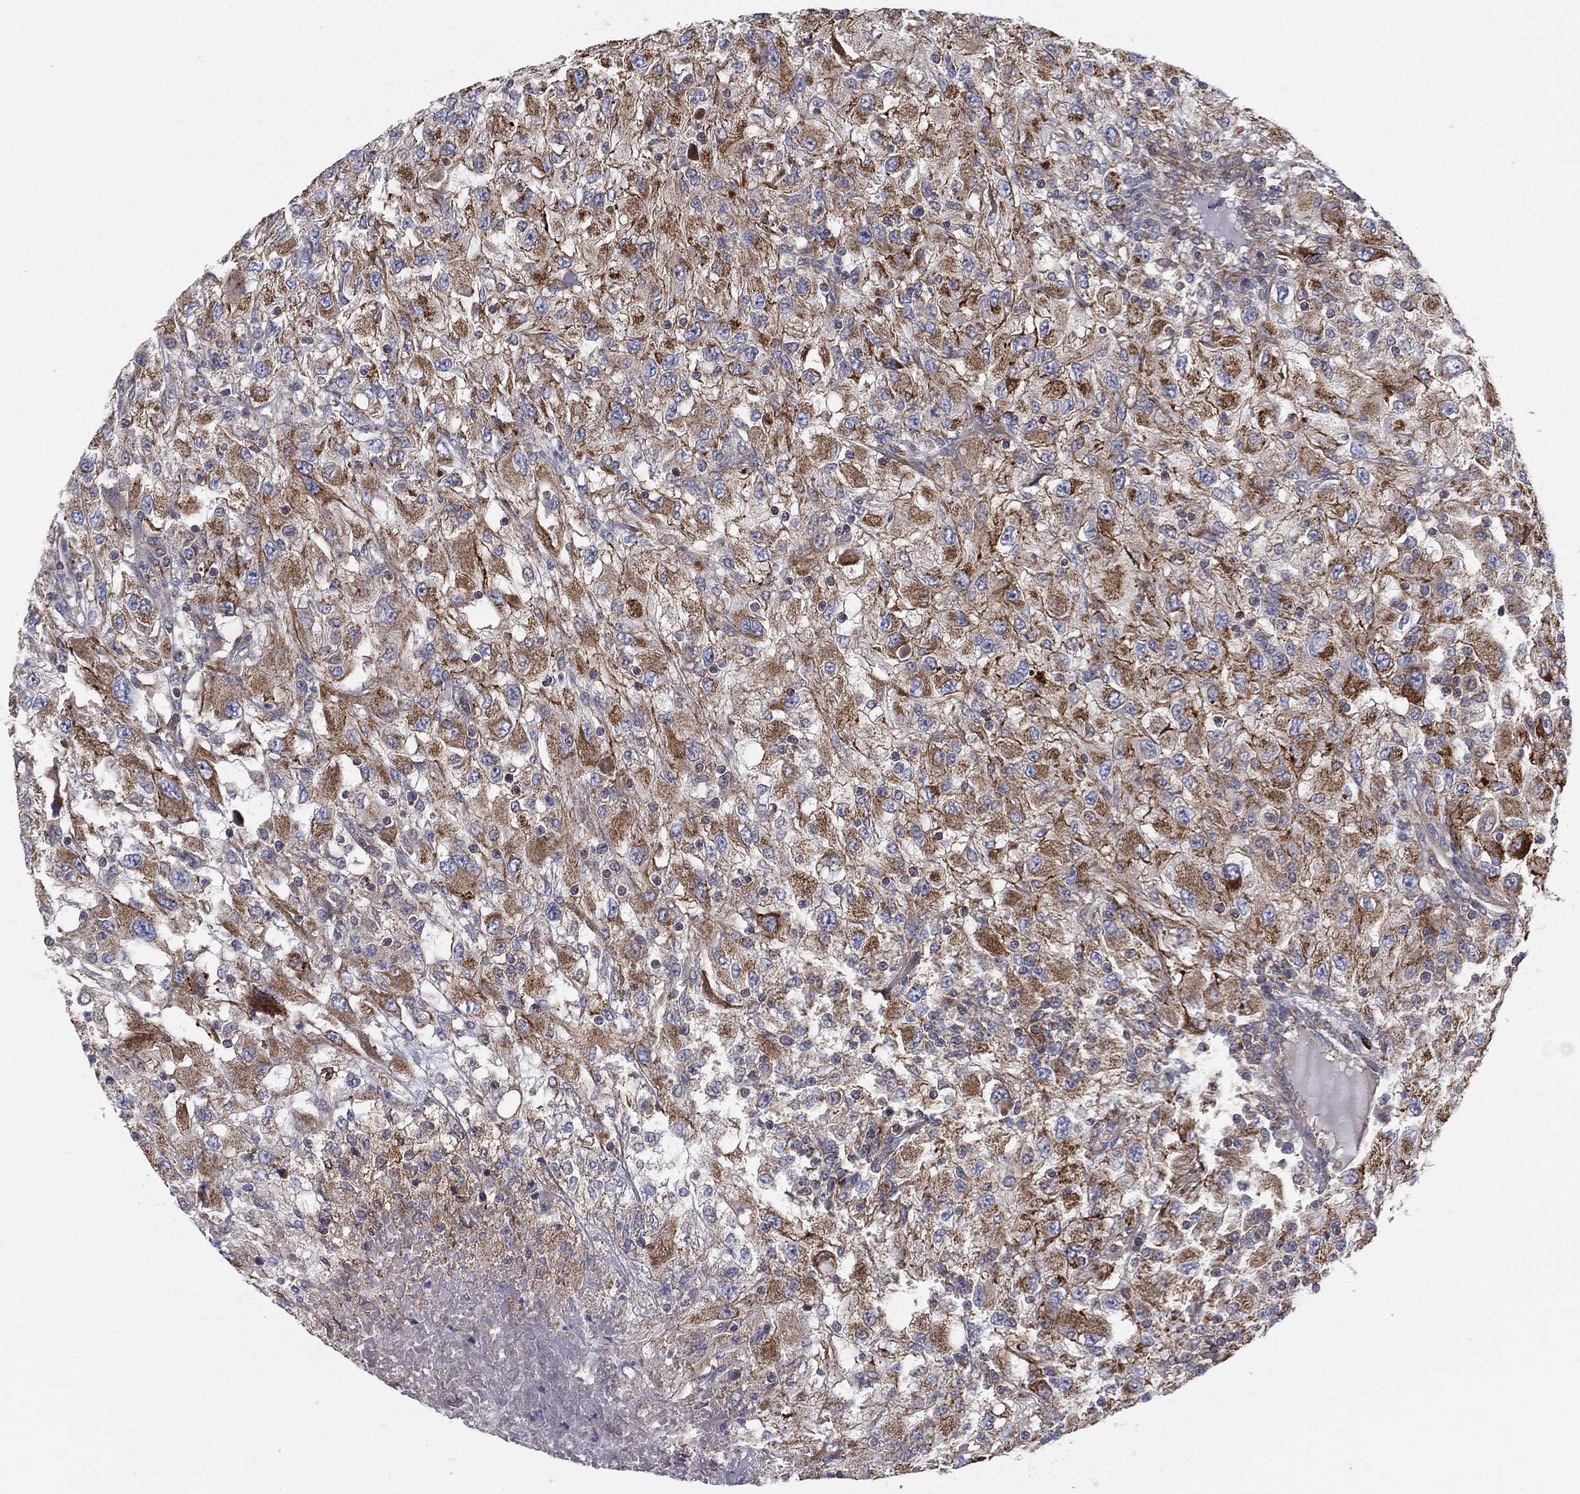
{"staining": {"intensity": "strong", "quantity": "25%-75%", "location": "cytoplasmic/membranous"}, "tissue": "renal cancer", "cell_type": "Tumor cells", "image_type": "cancer", "snomed": [{"axis": "morphology", "description": "Adenocarcinoma, NOS"}, {"axis": "topography", "description": "Kidney"}], "caption": "Adenocarcinoma (renal) stained for a protein reveals strong cytoplasmic/membranous positivity in tumor cells.", "gene": "MIX23", "patient": {"sex": "female", "age": 67}}